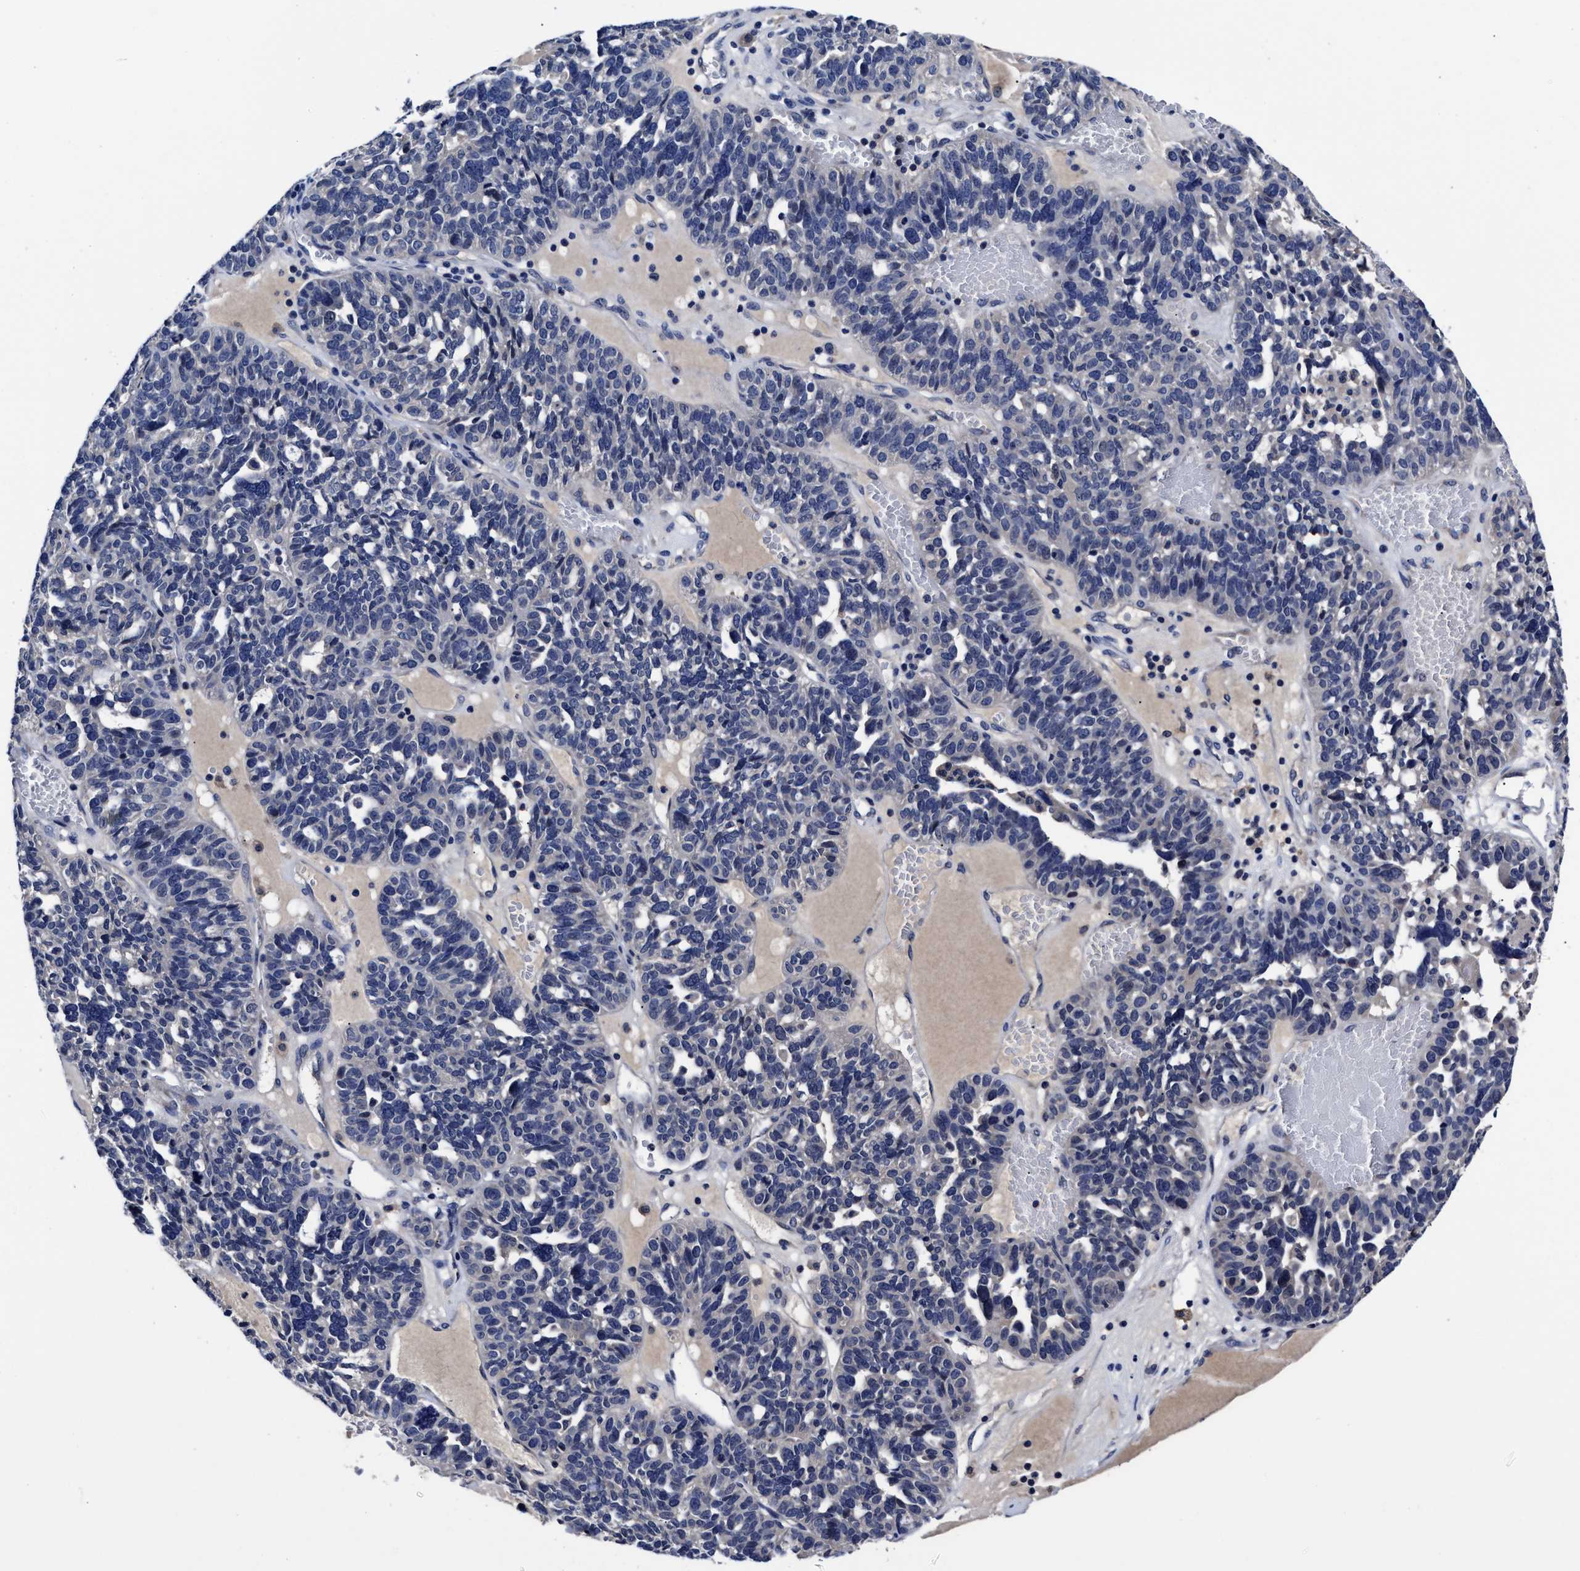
{"staining": {"intensity": "negative", "quantity": "none", "location": "none"}, "tissue": "ovarian cancer", "cell_type": "Tumor cells", "image_type": "cancer", "snomed": [{"axis": "morphology", "description": "Cystadenocarcinoma, serous, NOS"}, {"axis": "topography", "description": "Ovary"}], "caption": "The IHC photomicrograph has no significant expression in tumor cells of serous cystadenocarcinoma (ovarian) tissue.", "gene": "SOCS5", "patient": {"sex": "female", "age": 59}}